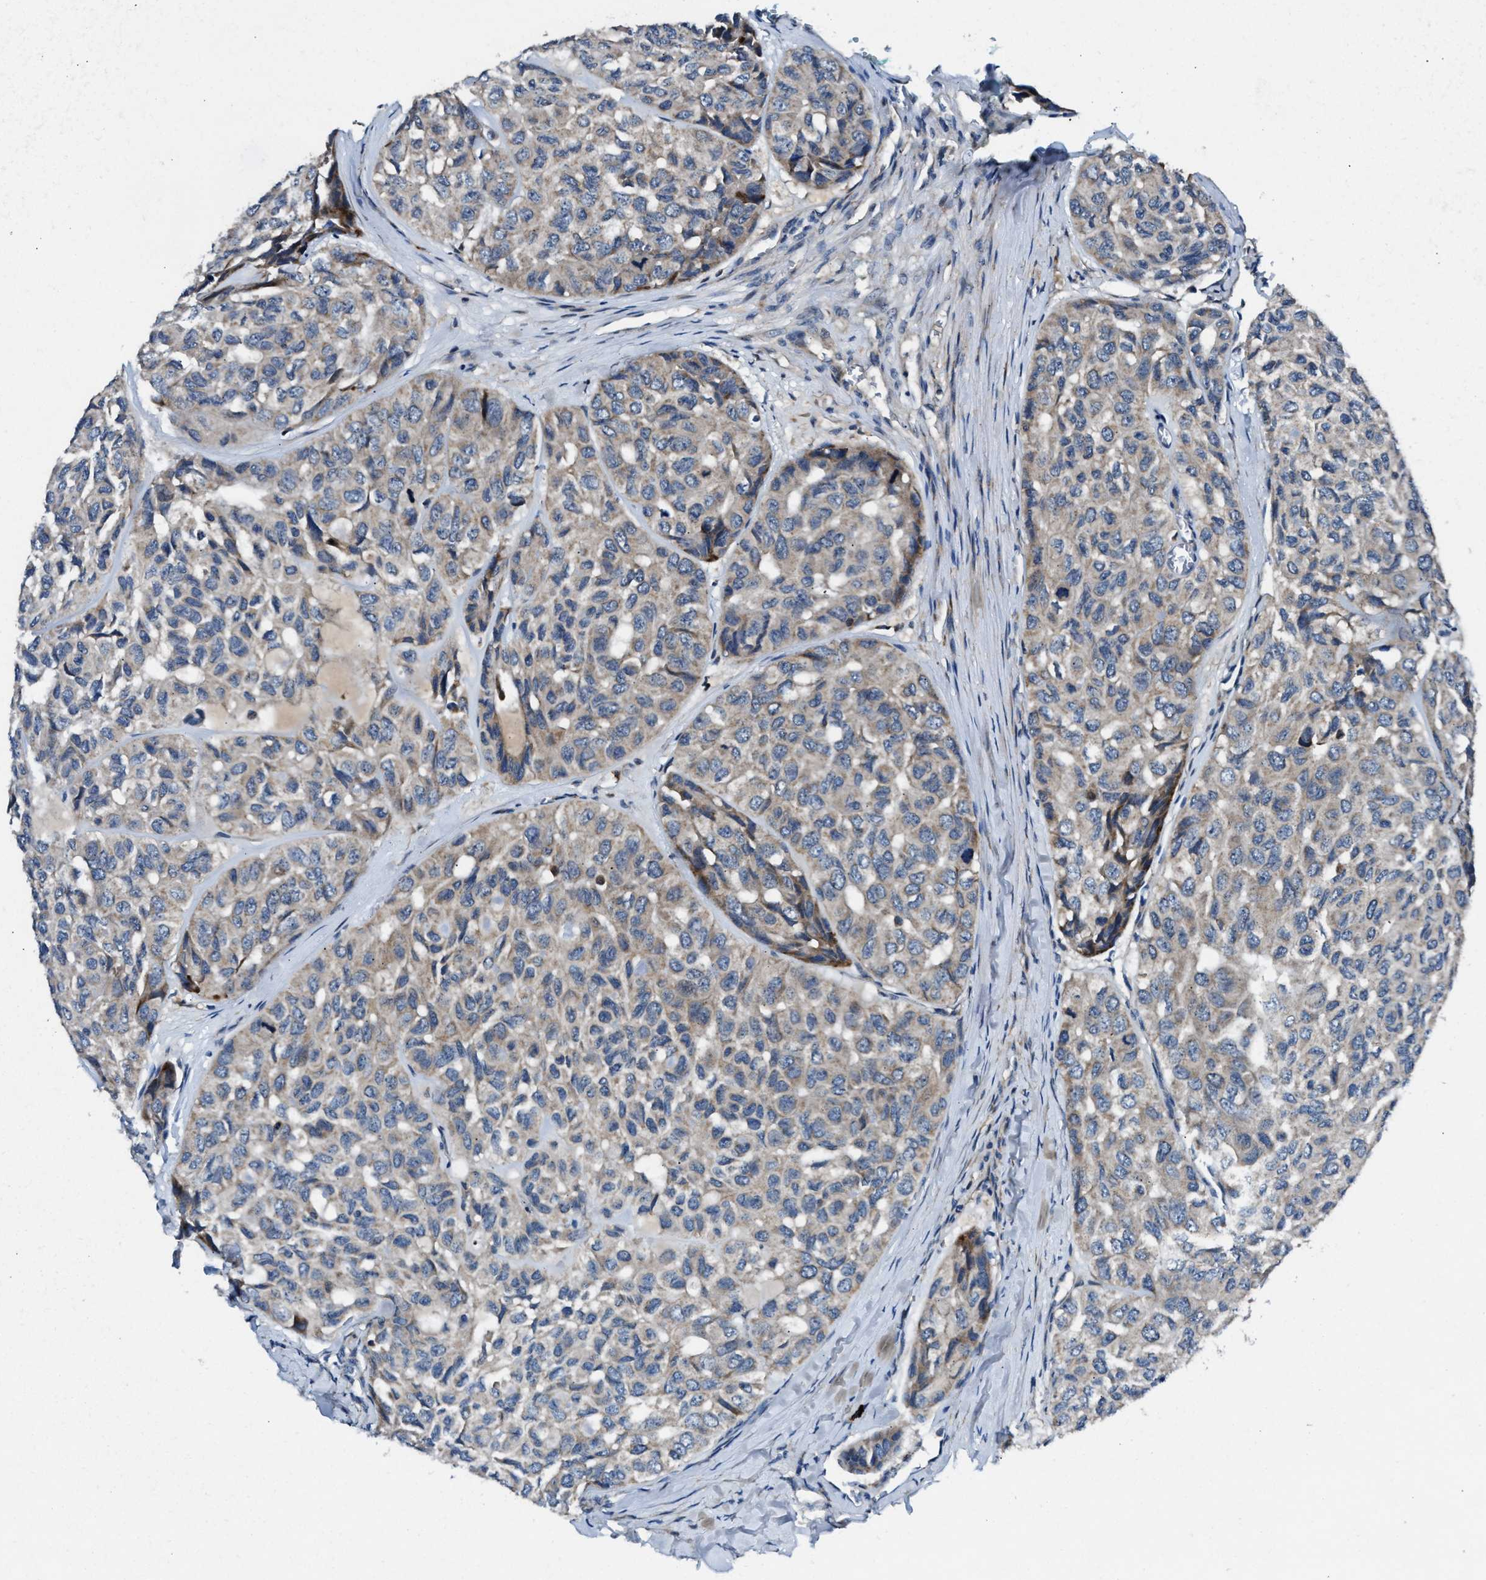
{"staining": {"intensity": "weak", "quantity": "<25%", "location": "cytoplasmic/membranous"}, "tissue": "head and neck cancer", "cell_type": "Tumor cells", "image_type": "cancer", "snomed": [{"axis": "morphology", "description": "Adenocarcinoma, NOS"}, {"axis": "topography", "description": "Salivary gland, NOS"}, {"axis": "topography", "description": "Head-Neck"}], "caption": "An image of adenocarcinoma (head and neck) stained for a protein reveals no brown staining in tumor cells.", "gene": "FAM221A", "patient": {"sex": "female", "age": 76}}